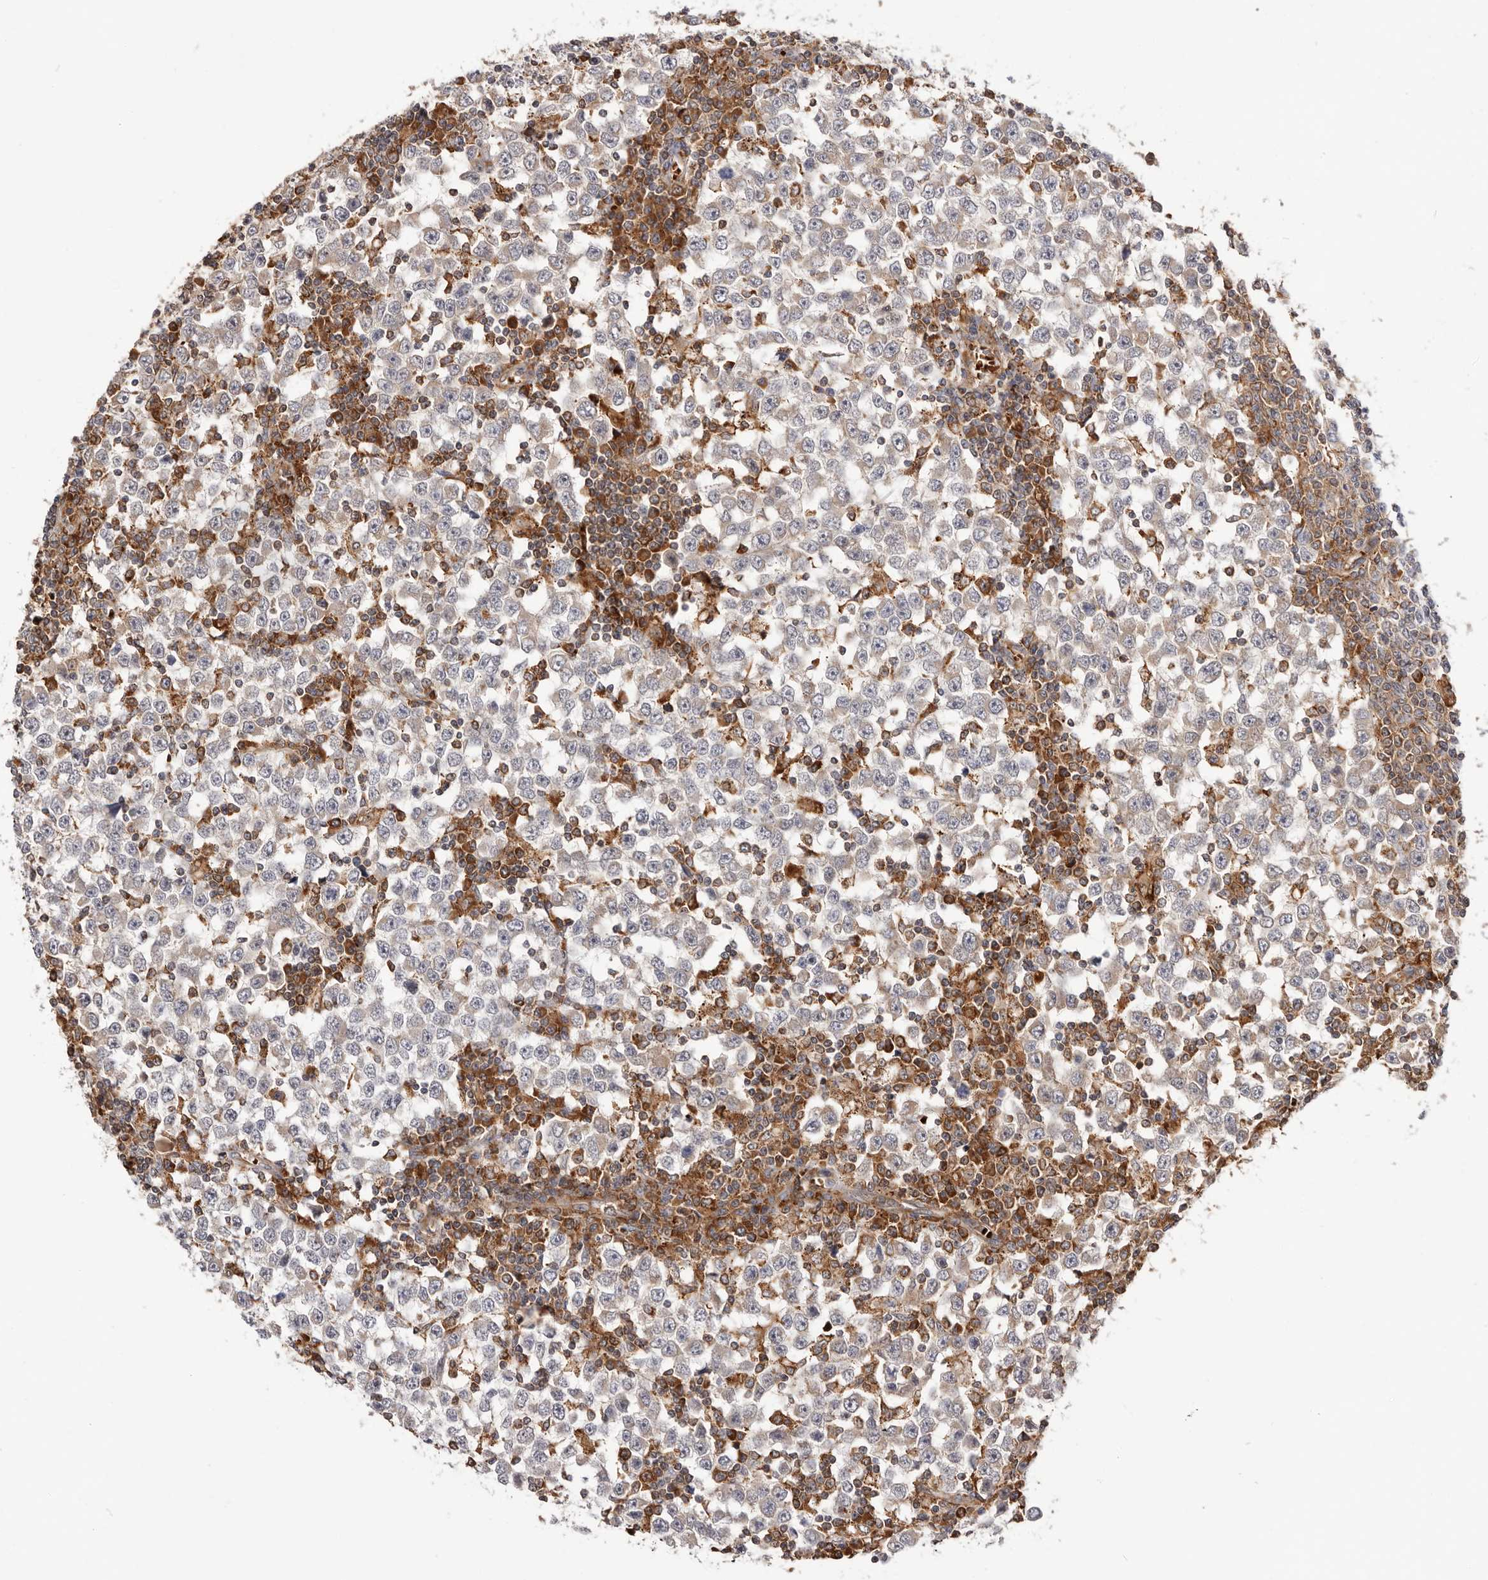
{"staining": {"intensity": "weak", "quantity": "<25%", "location": "cytoplasmic/membranous"}, "tissue": "testis cancer", "cell_type": "Tumor cells", "image_type": "cancer", "snomed": [{"axis": "morphology", "description": "Seminoma, NOS"}, {"axis": "topography", "description": "Testis"}], "caption": "DAB (3,3'-diaminobenzidine) immunohistochemical staining of testis cancer exhibits no significant positivity in tumor cells.", "gene": "RNF213", "patient": {"sex": "male", "age": 65}}